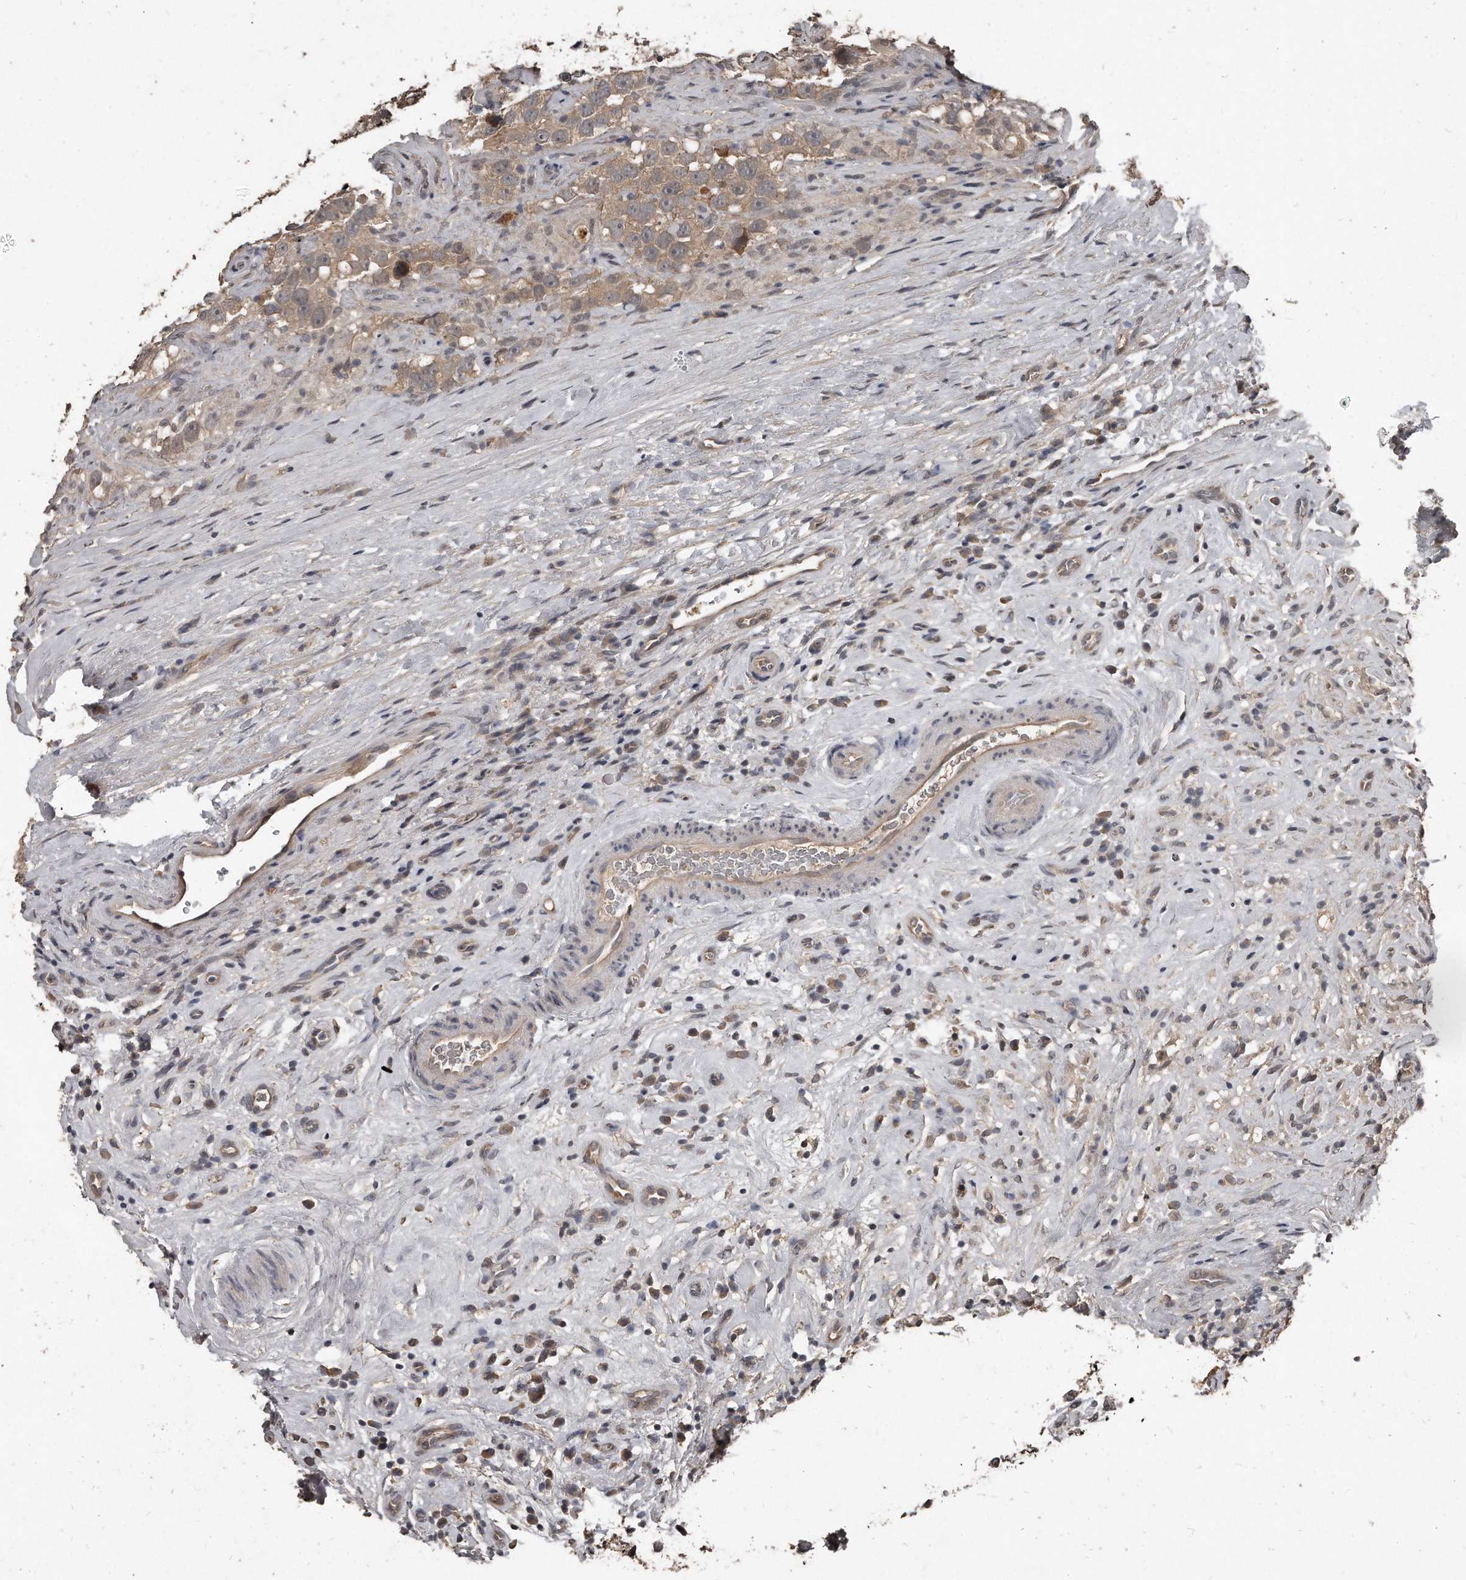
{"staining": {"intensity": "weak", "quantity": ">75%", "location": "cytoplasmic/membranous"}, "tissue": "testis cancer", "cell_type": "Tumor cells", "image_type": "cancer", "snomed": [{"axis": "morphology", "description": "Seminoma, NOS"}, {"axis": "topography", "description": "Testis"}], "caption": "A brown stain labels weak cytoplasmic/membranous positivity of a protein in testis seminoma tumor cells. (DAB IHC, brown staining for protein, blue staining for nuclei).", "gene": "GRB10", "patient": {"sex": "male", "age": 49}}